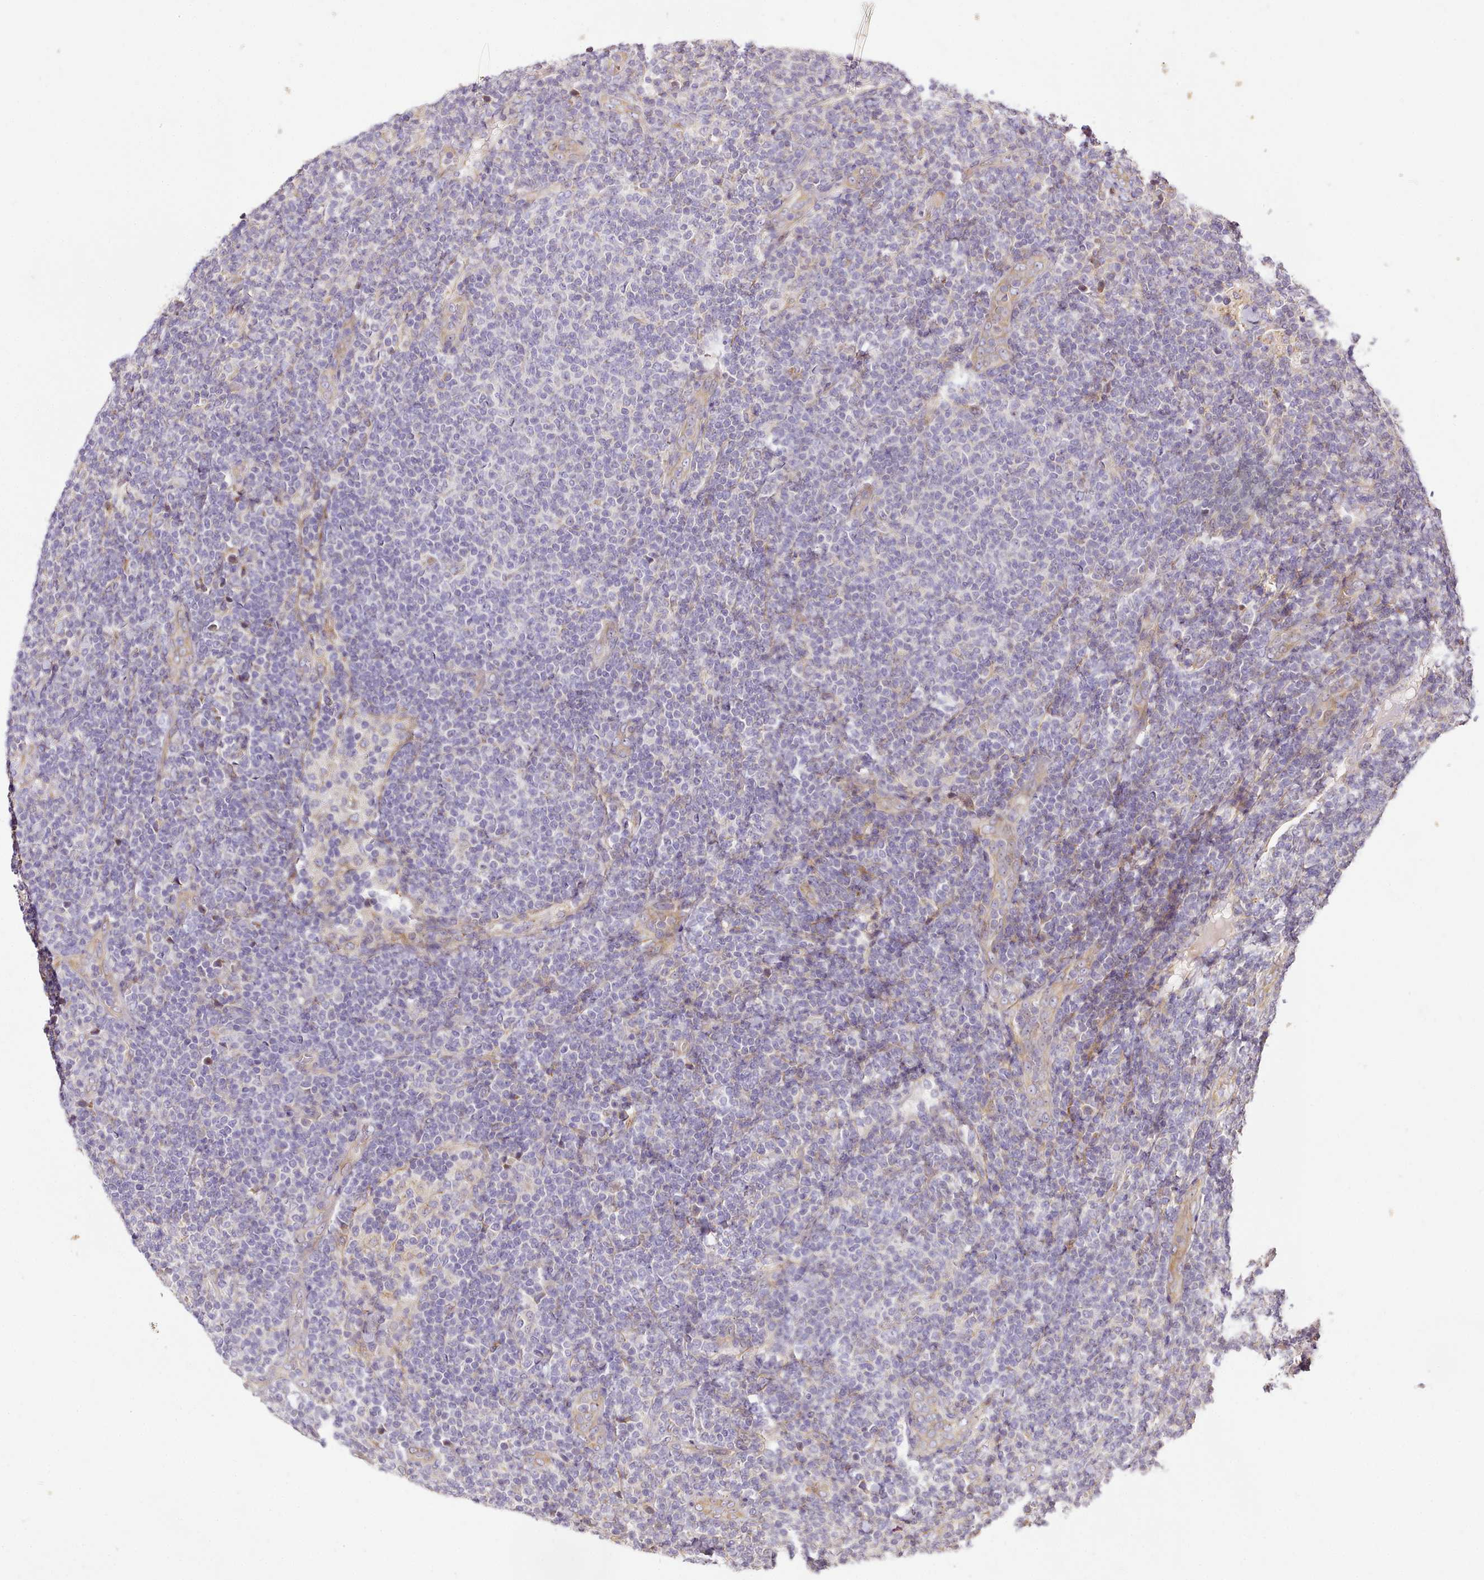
{"staining": {"intensity": "negative", "quantity": "none", "location": "none"}, "tissue": "lymphoma", "cell_type": "Tumor cells", "image_type": "cancer", "snomed": [{"axis": "morphology", "description": "Malignant lymphoma, non-Hodgkin's type, Low grade"}, {"axis": "topography", "description": "Lymph node"}], "caption": "Tumor cells show no significant protein positivity in low-grade malignant lymphoma, non-Hodgkin's type.", "gene": "NBPF1", "patient": {"sex": "male", "age": 66}}